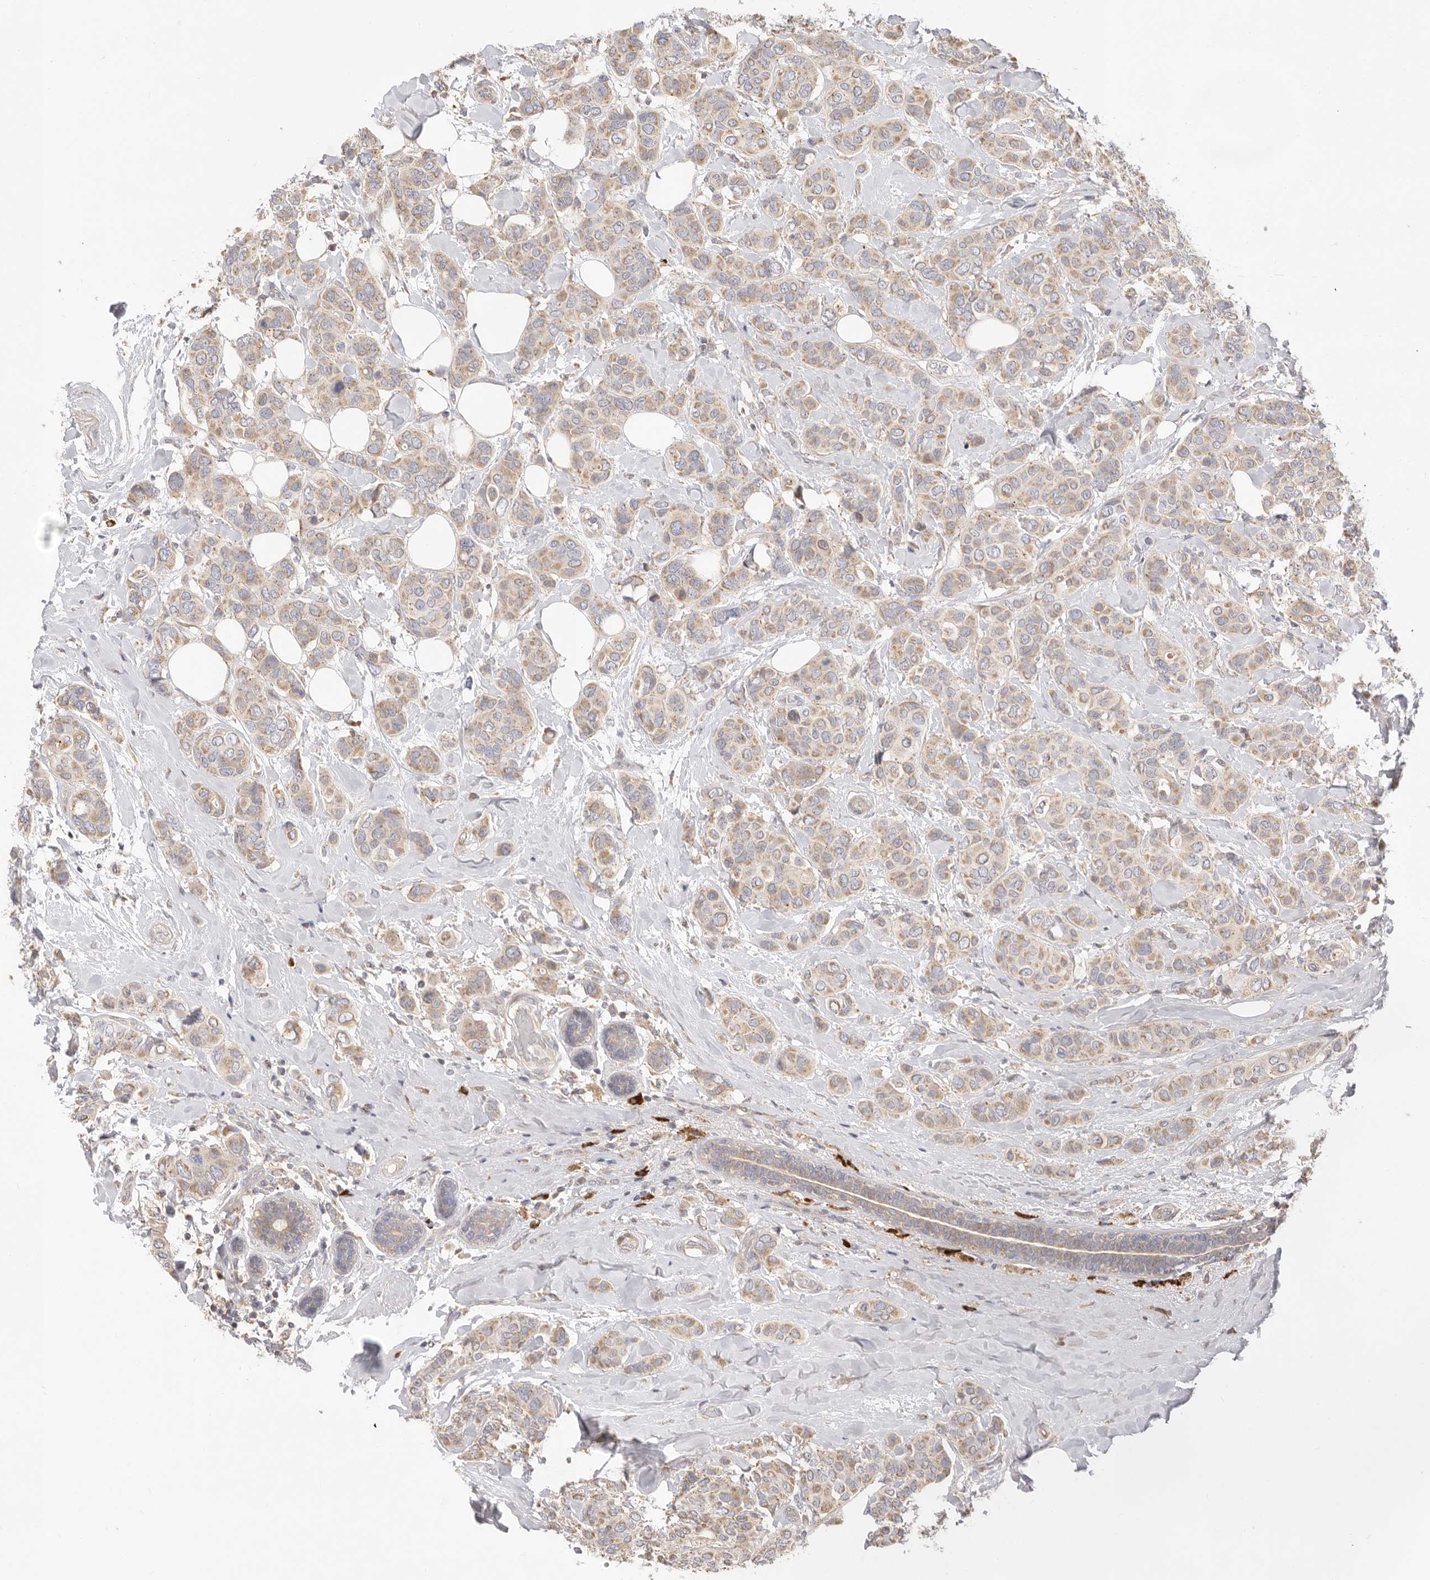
{"staining": {"intensity": "weak", "quantity": ">75%", "location": "cytoplasmic/membranous"}, "tissue": "breast cancer", "cell_type": "Tumor cells", "image_type": "cancer", "snomed": [{"axis": "morphology", "description": "Lobular carcinoma"}, {"axis": "topography", "description": "Breast"}], "caption": "Protein expression analysis of breast cancer demonstrates weak cytoplasmic/membranous expression in approximately >75% of tumor cells.", "gene": "USH1C", "patient": {"sex": "female", "age": 51}}